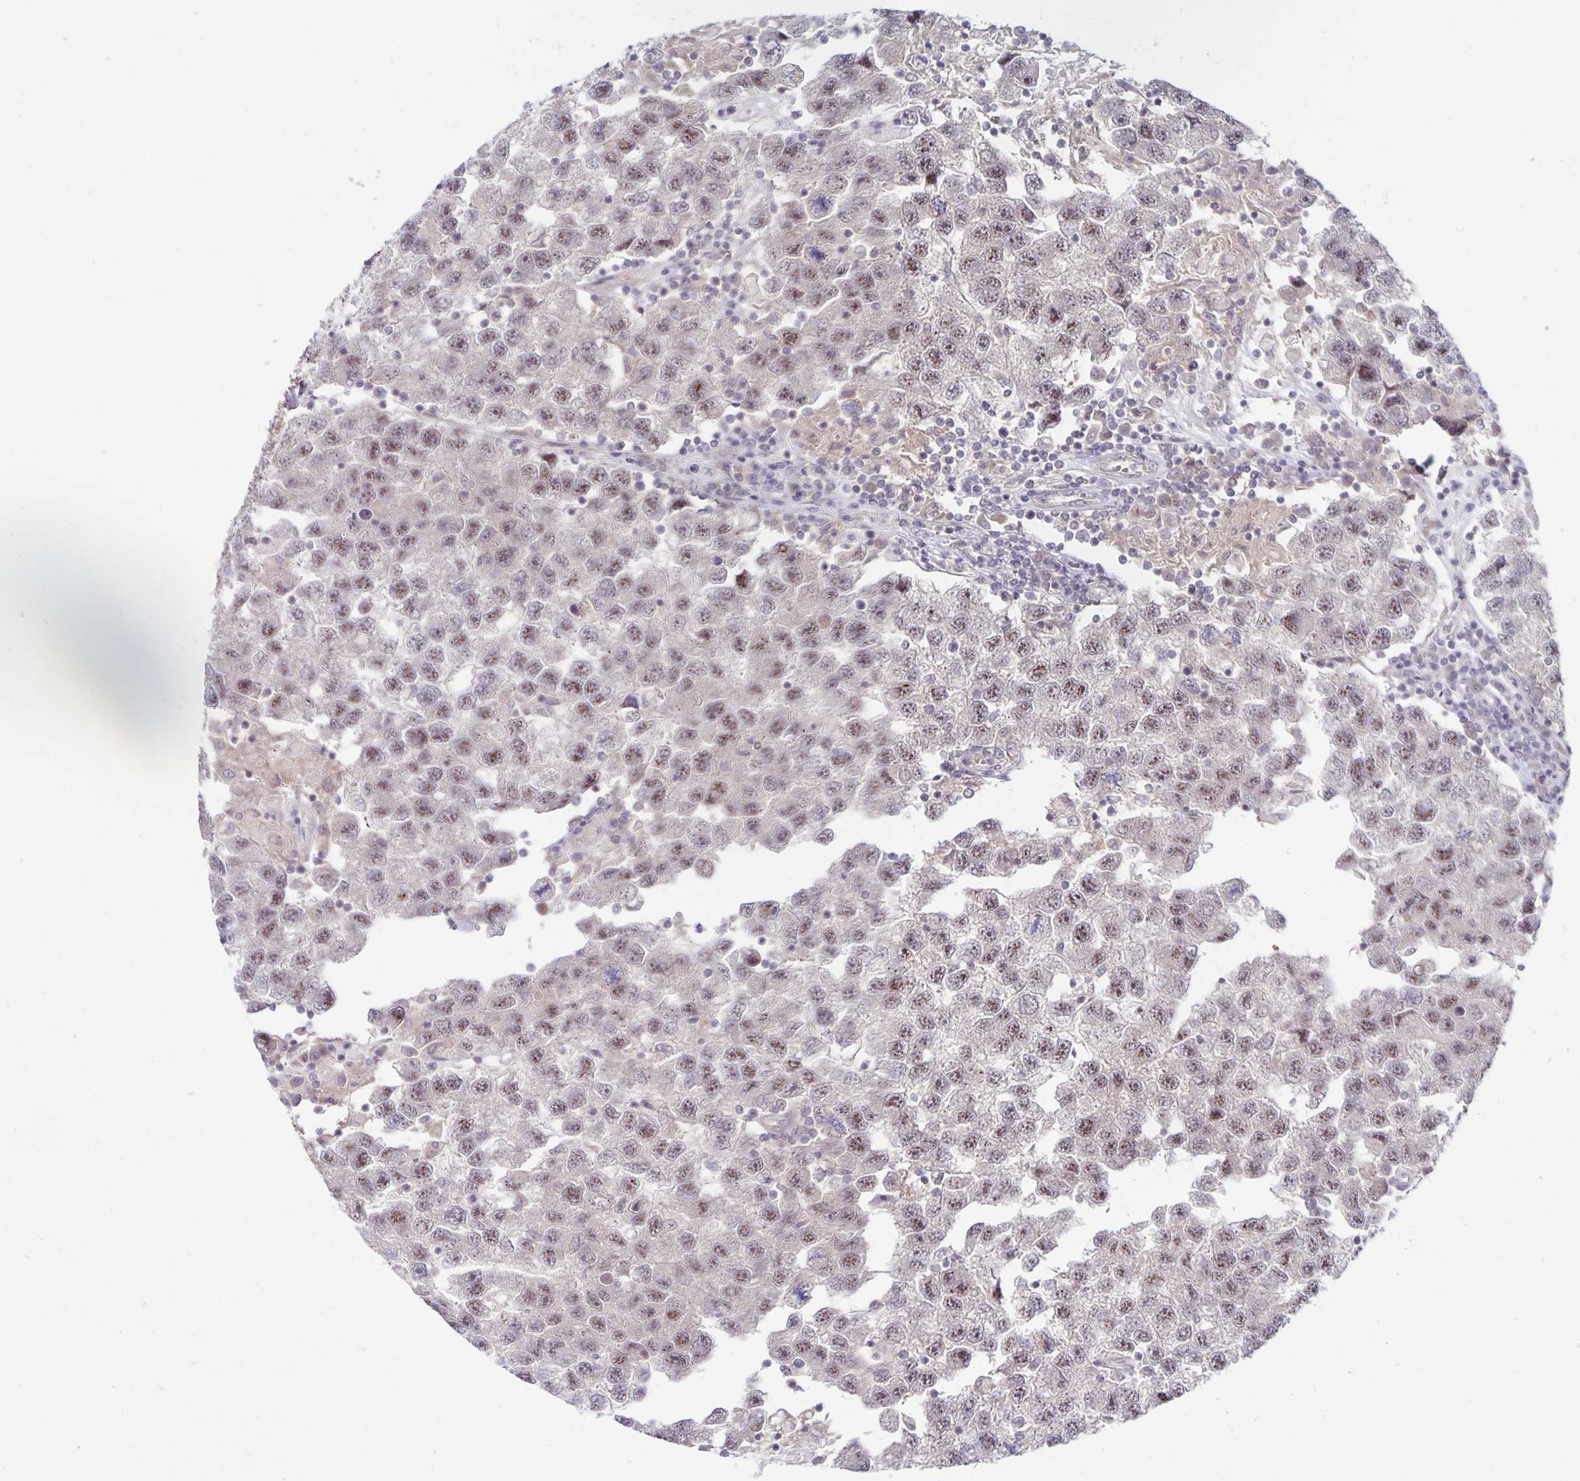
{"staining": {"intensity": "weak", "quantity": ">75%", "location": "nuclear"}, "tissue": "testis cancer", "cell_type": "Tumor cells", "image_type": "cancer", "snomed": [{"axis": "morphology", "description": "Seminoma, NOS"}, {"axis": "topography", "description": "Testis"}], "caption": "This is an image of immunohistochemistry staining of seminoma (testis), which shows weak expression in the nuclear of tumor cells.", "gene": "EXOC6B", "patient": {"sex": "male", "age": 26}}